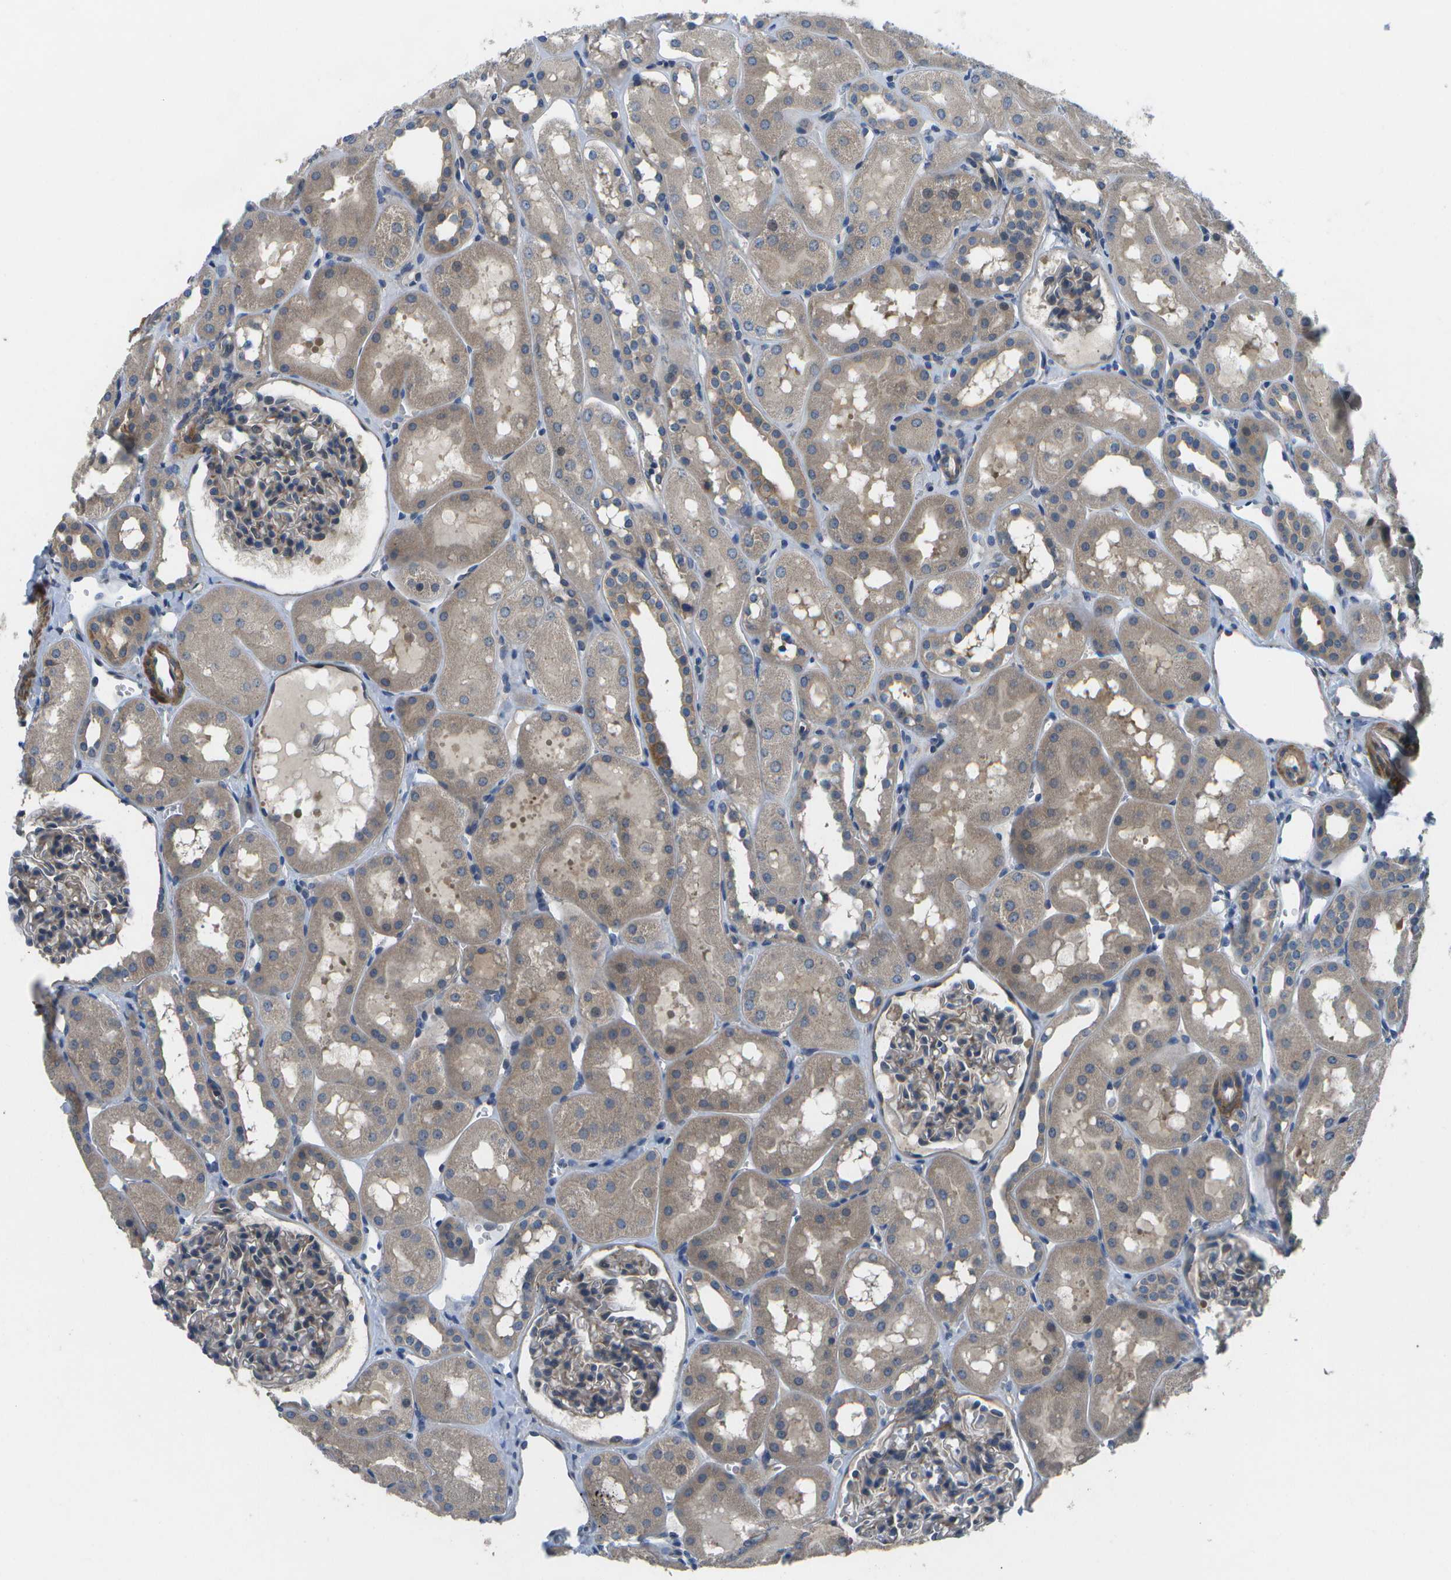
{"staining": {"intensity": "weak", "quantity": "<25%", "location": "cytoplasmic/membranous"}, "tissue": "kidney", "cell_type": "Cells in glomeruli", "image_type": "normal", "snomed": [{"axis": "morphology", "description": "Normal tissue, NOS"}, {"axis": "topography", "description": "Kidney"}, {"axis": "topography", "description": "Urinary bladder"}], "caption": "IHC micrograph of benign kidney stained for a protein (brown), which exhibits no staining in cells in glomeruli. (Stains: DAB (3,3'-diaminobenzidine) IHC with hematoxylin counter stain, Microscopy: brightfield microscopy at high magnification).", "gene": "P3H1", "patient": {"sex": "male", "age": 16}}